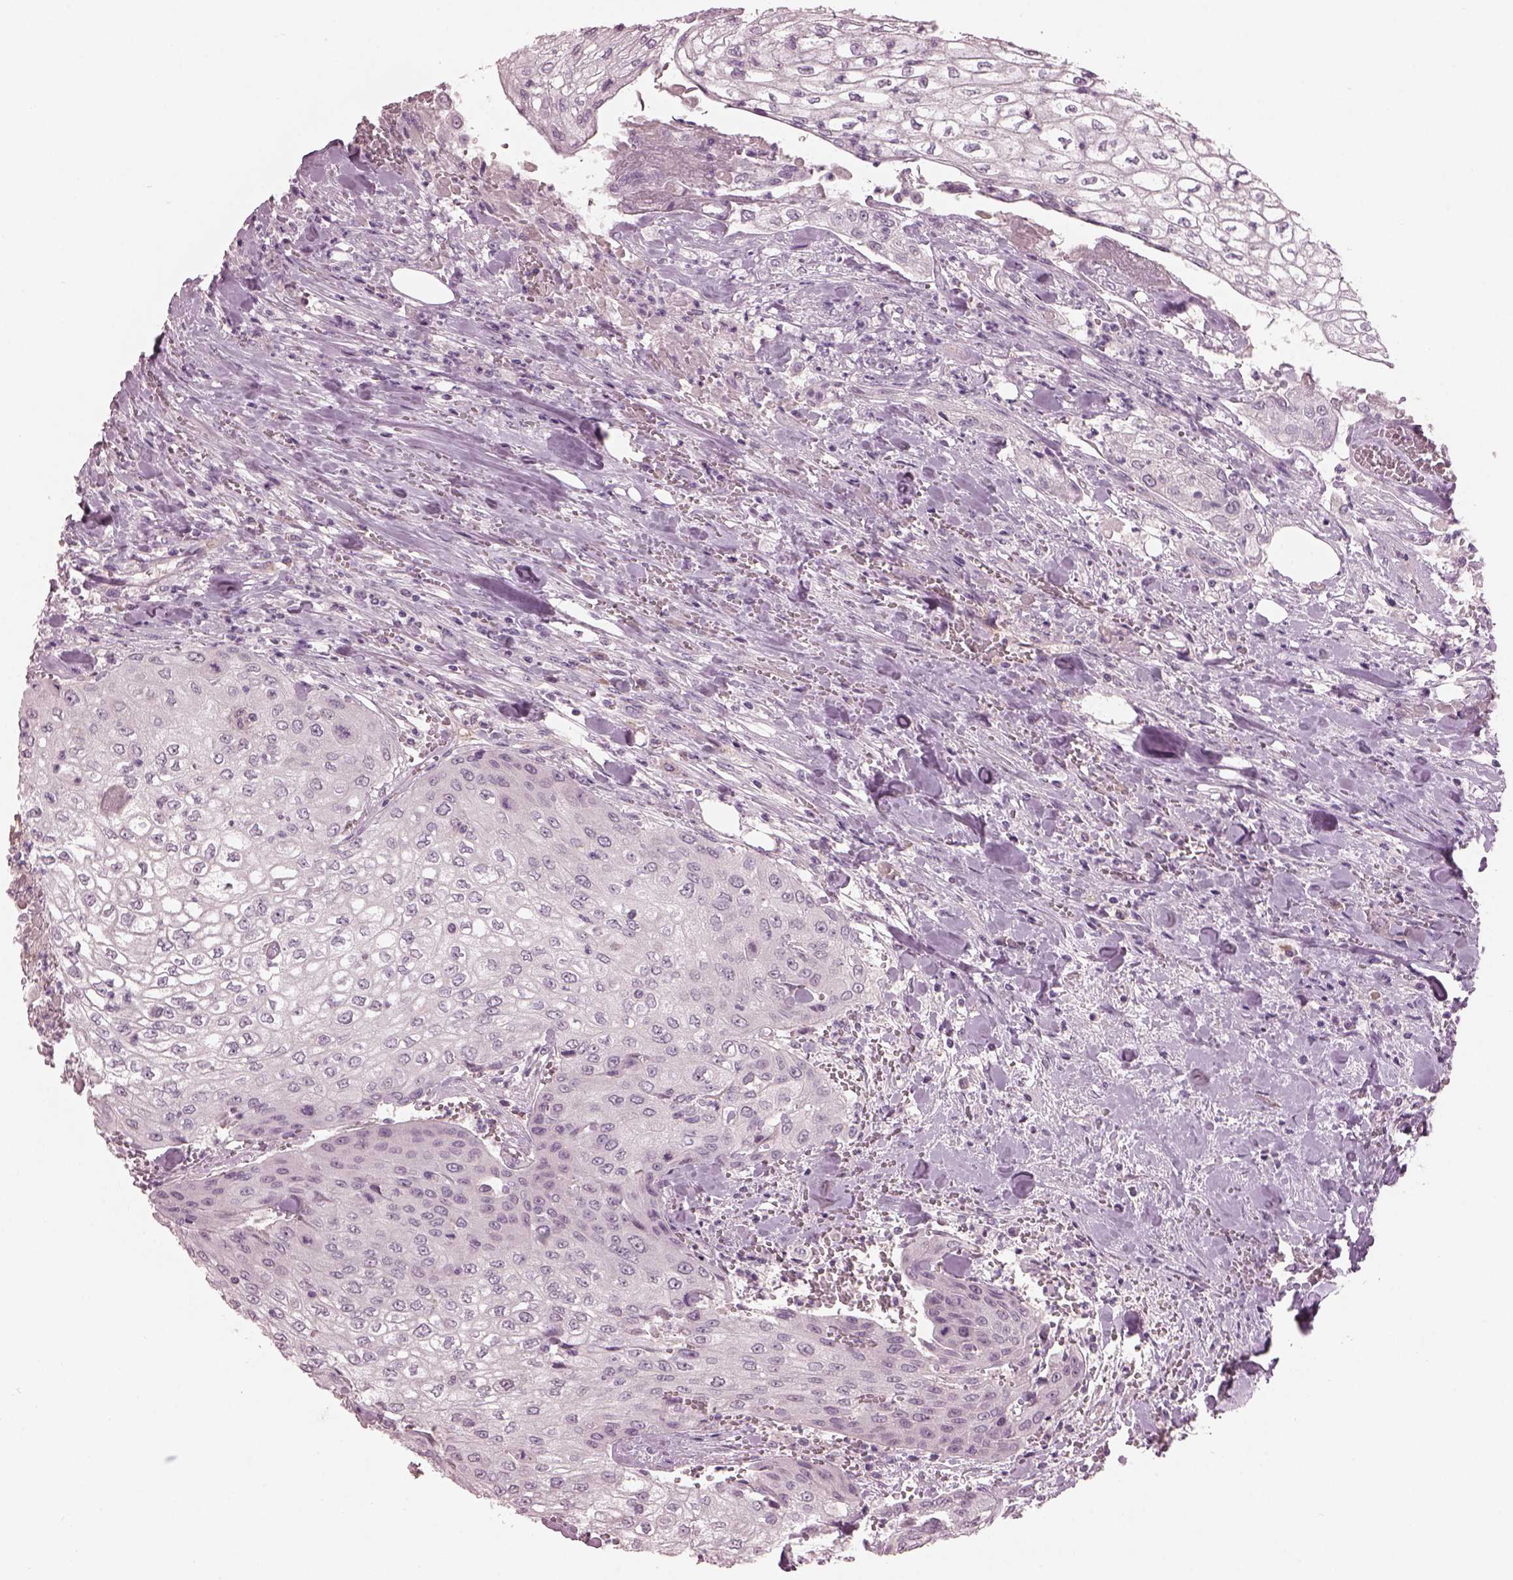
{"staining": {"intensity": "negative", "quantity": "none", "location": "none"}, "tissue": "urothelial cancer", "cell_type": "Tumor cells", "image_type": "cancer", "snomed": [{"axis": "morphology", "description": "Urothelial carcinoma, High grade"}, {"axis": "topography", "description": "Urinary bladder"}], "caption": "This is an immunohistochemistry photomicrograph of human urothelial cancer. There is no expression in tumor cells.", "gene": "PACRG", "patient": {"sex": "male", "age": 62}}